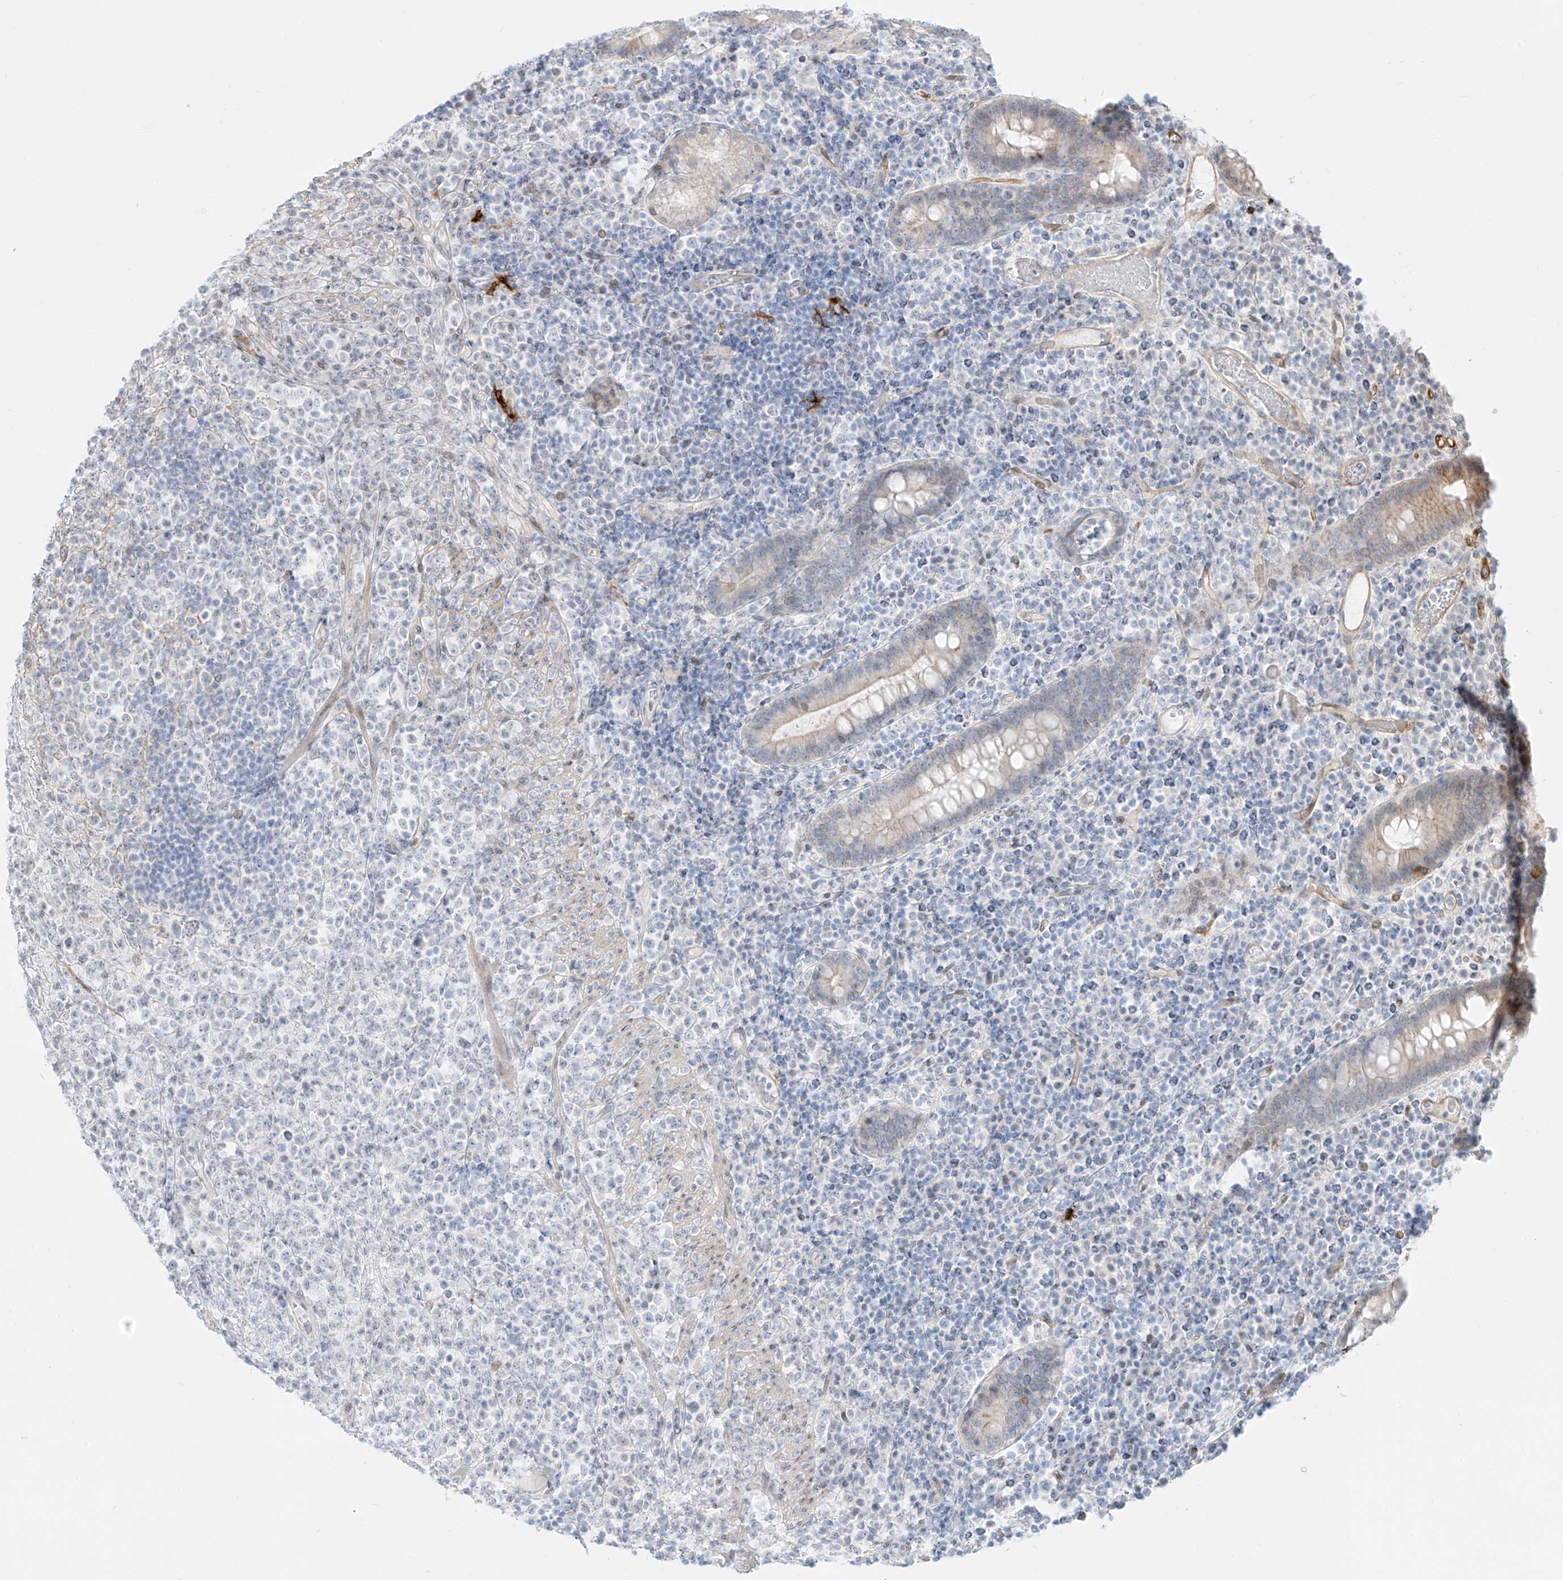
{"staining": {"intensity": "negative", "quantity": "none", "location": "none"}, "tissue": "lymphoma", "cell_type": "Tumor cells", "image_type": "cancer", "snomed": [{"axis": "morphology", "description": "Malignant lymphoma, non-Hodgkin's type, High grade"}, {"axis": "topography", "description": "Colon"}], "caption": "Immunohistochemistry (IHC) image of neoplastic tissue: human high-grade malignant lymphoma, non-Hodgkin's type stained with DAB displays no significant protein staining in tumor cells. (Stains: DAB IHC with hematoxylin counter stain, Microscopy: brightfield microscopy at high magnification).", "gene": "NHSL1", "patient": {"sex": "female", "age": 53}}